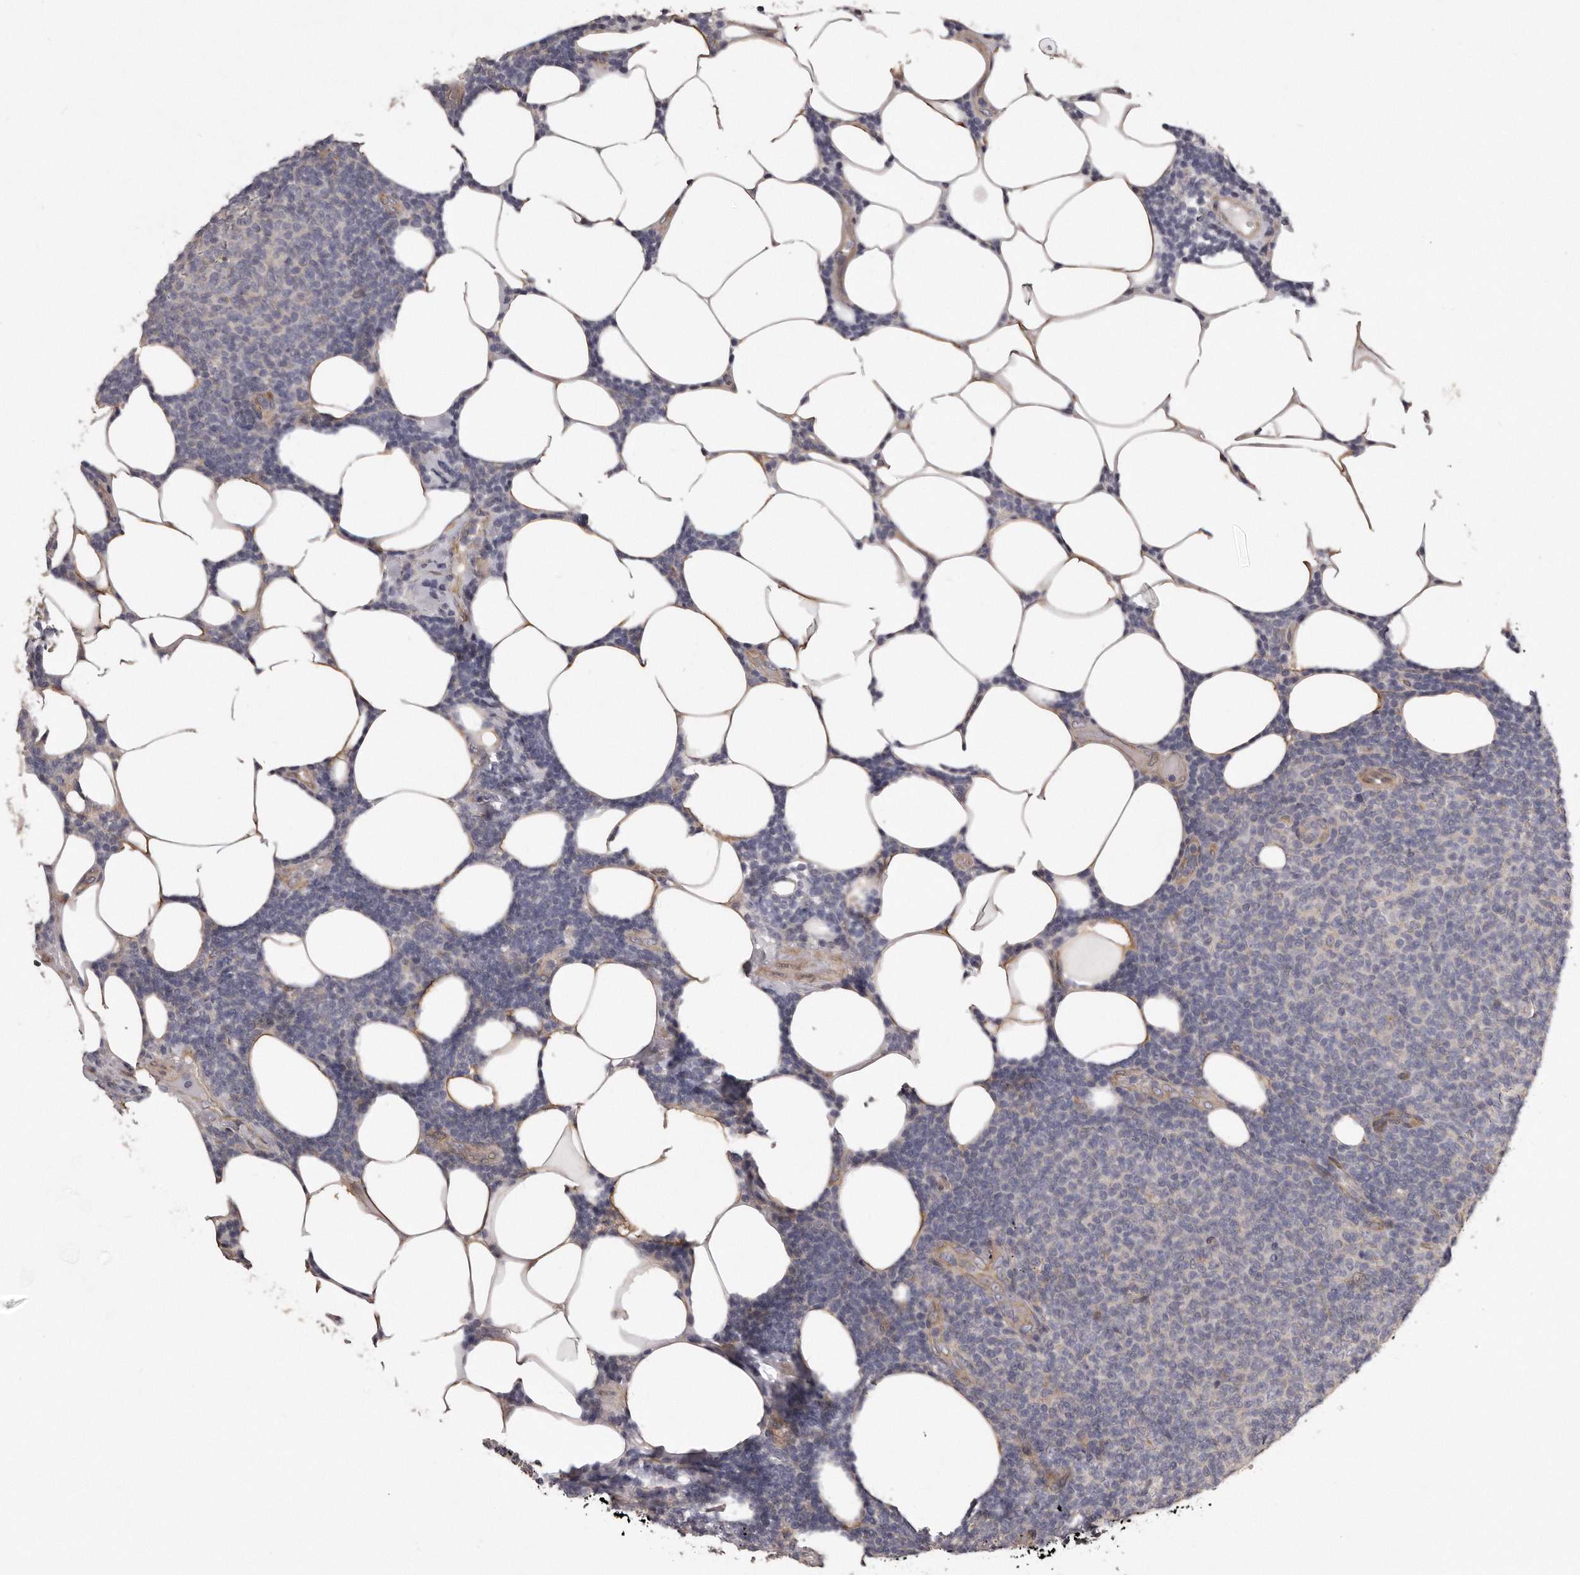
{"staining": {"intensity": "negative", "quantity": "none", "location": "none"}, "tissue": "lymphoma", "cell_type": "Tumor cells", "image_type": "cancer", "snomed": [{"axis": "morphology", "description": "Malignant lymphoma, non-Hodgkin's type, Low grade"}, {"axis": "topography", "description": "Lymph node"}], "caption": "DAB immunohistochemical staining of lymphoma exhibits no significant expression in tumor cells. (DAB (3,3'-diaminobenzidine) immunohistochemistry visualized using brightfield microscopy, high magnification).", "gene": "ARMCX1", "patient": {"sex": "male", "age": 66}}